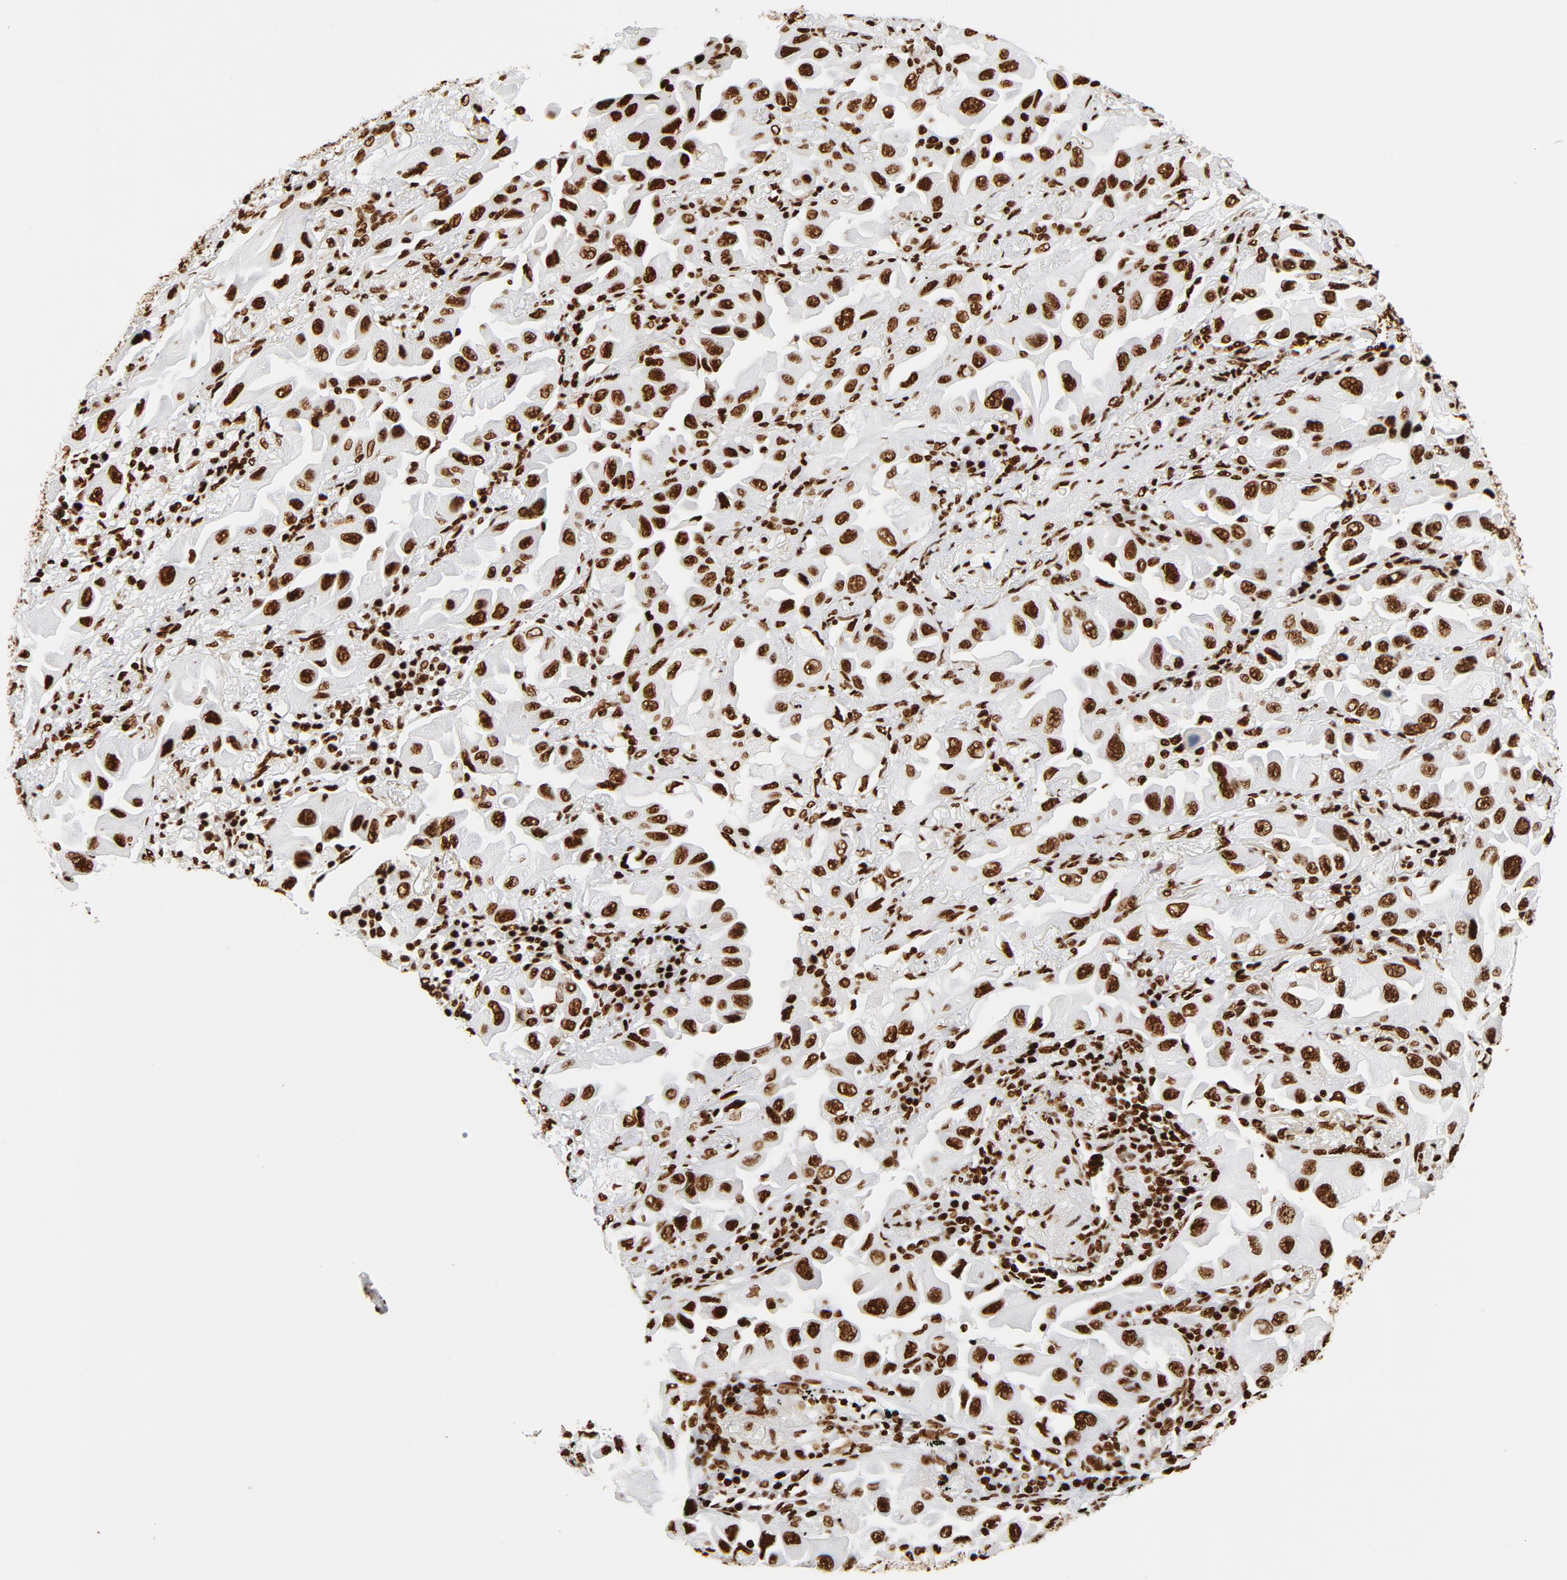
{"staining": {"intensity": "strong", "quantity": ">75%", "location": "nuclear"}, "tissue": "lung cancer", "cell_type": "Tumor cells", "image_type": "cancer", "snomed": [{"axis": "morphology", "description": "Adenocarcinoma, NOS"}, {"axis": "topography", "description": "Lung"}], "caption": "High-magnification brightfield microscopy of lung cancer stained with DAB (brown) and counterstained with hematoxylin (blue). tumor cells exhibit strong nuclear positivity is identified in about>75% of cells.", "gene": "XRCC6", "patient": {"sex": "female", "age": 65}}